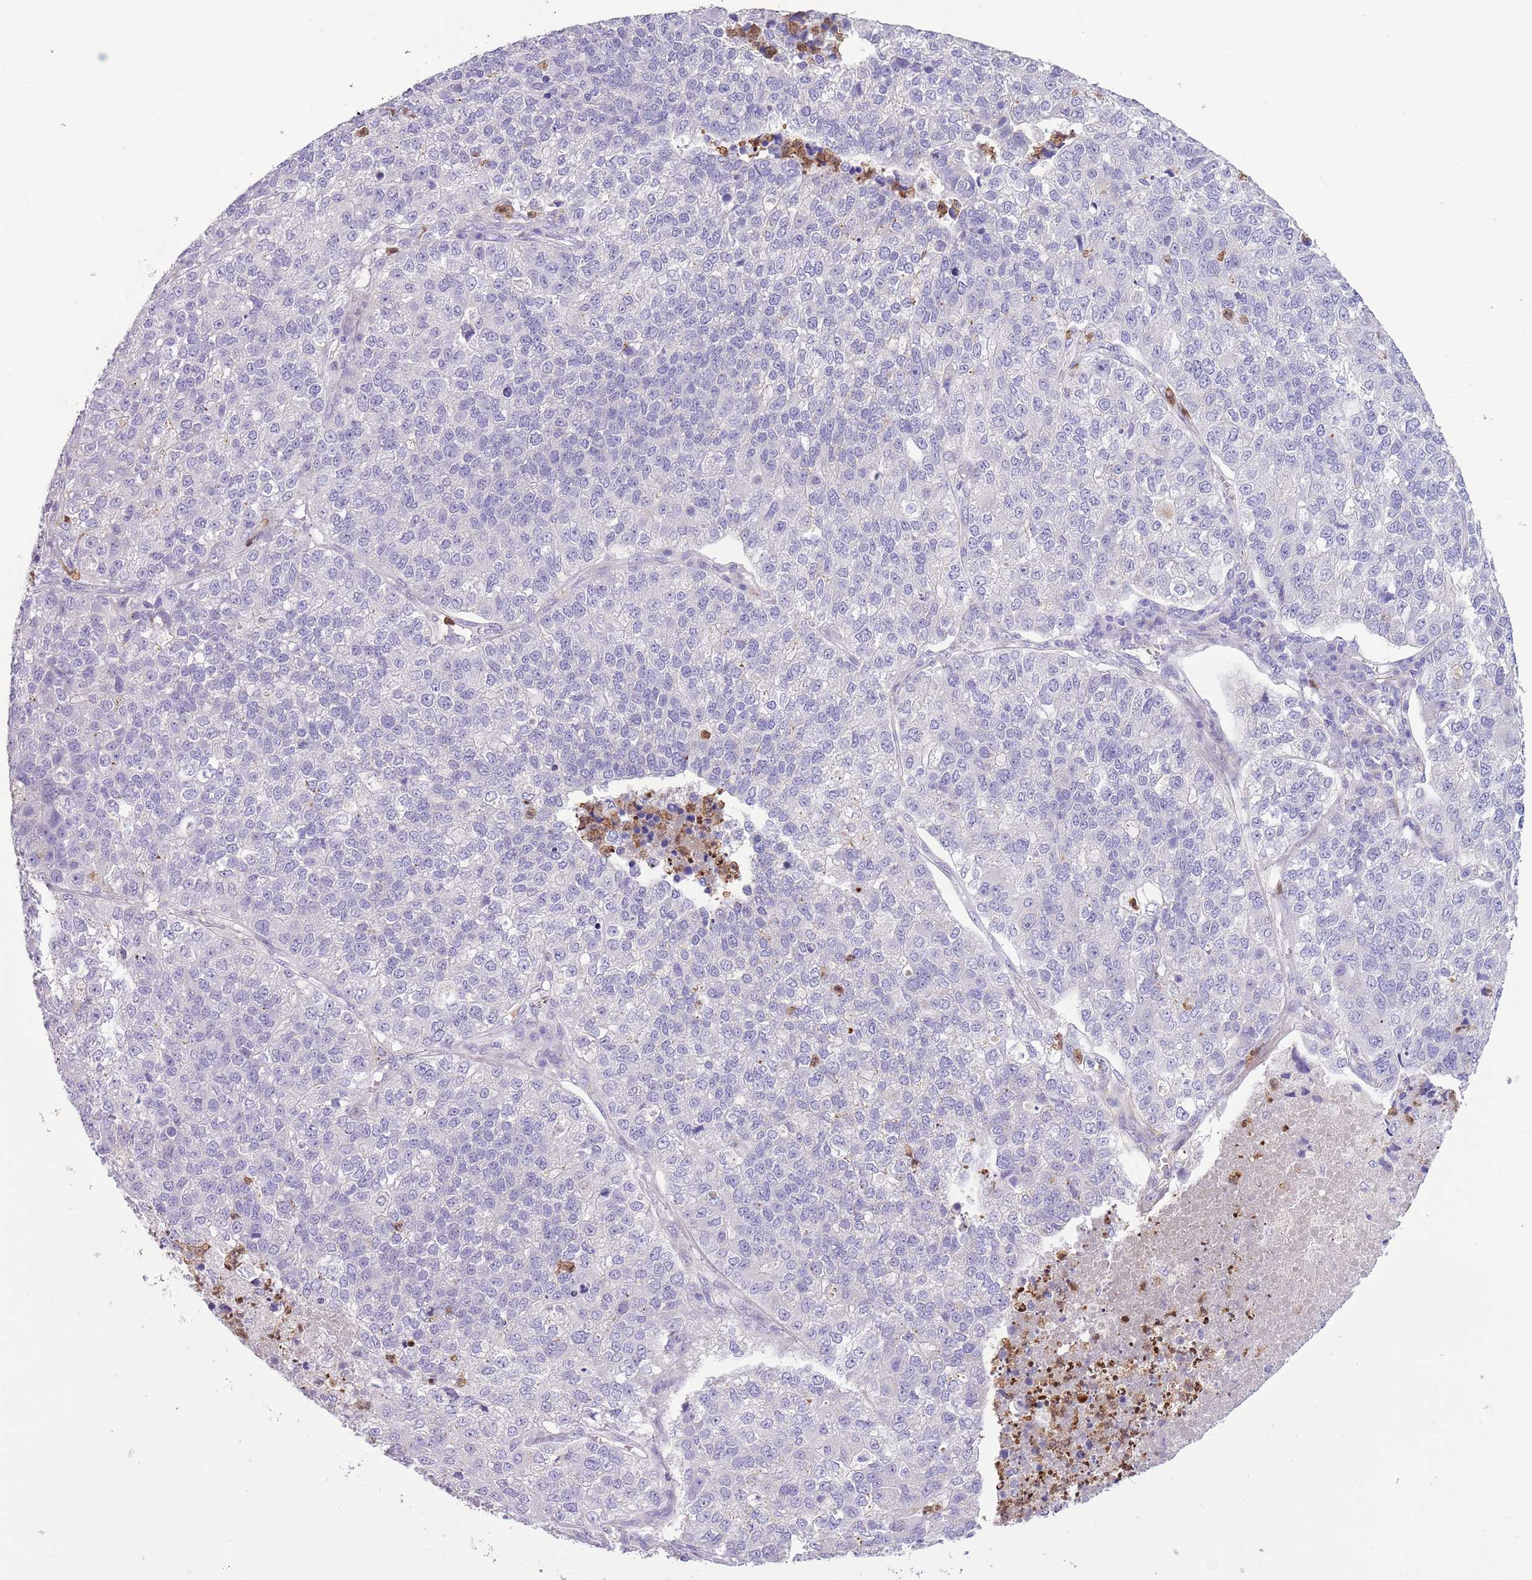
{"staining": {"intensity": "negative", "quantity": "none", "location": "none"}, "tissue": "lung cancer", "cell_type": "Tumor cells", "image_type": "cancer", "snomed": [{"axis": "morphology", "description": "Adenocarcinoma, NOS"}, {"axis": "topography", "description": "Lung"}], "caption": "The histopathology image demonstrates no significant positivity in tumor cells of lung cancer. (DAB immunohistochemistry (IHC) with hematoxylin counter stain).", "gene": "OR6M1", "patient": {"sex": "male", "age": 49}}